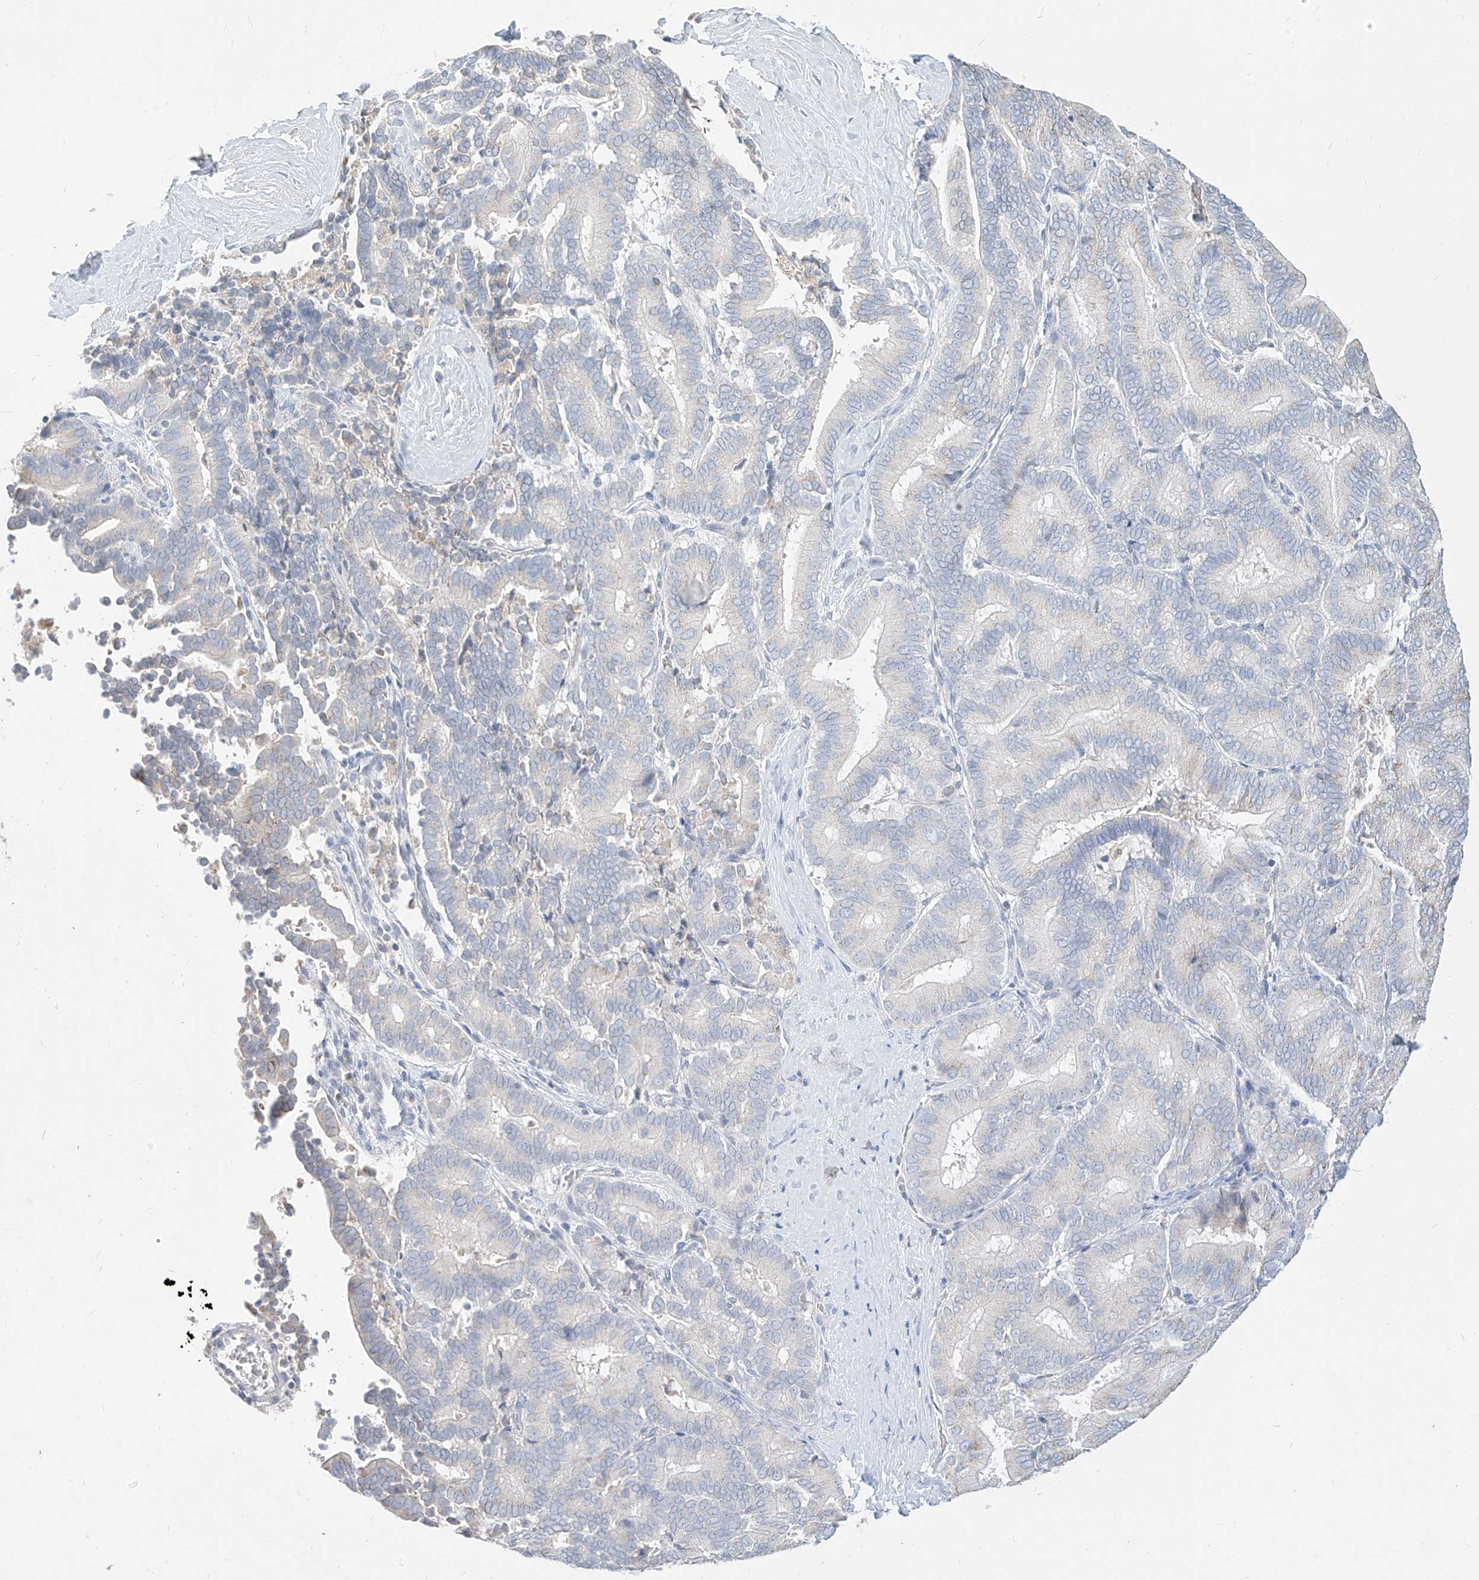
{"staining": {"intensity": "negative", "quantity": "none", "location": "none"}, "tissue": "liver cancer", "cell_type": "Tumor cells", "image_type": "cancer", "snomed": [{"axis": "morphology", "description": "Cholangiocarcinoma"}, {"axis": "topography", "description": "Liver"}], "caption": "DAB (3,3'-diaminobenzidine) immunohistochemical staining of human liver cancer (cholangiocarcinoma) reveals no significant positivity in tumor cells.", "gene": "RASA2", "patient": {"sex": "female", "age": 75}}